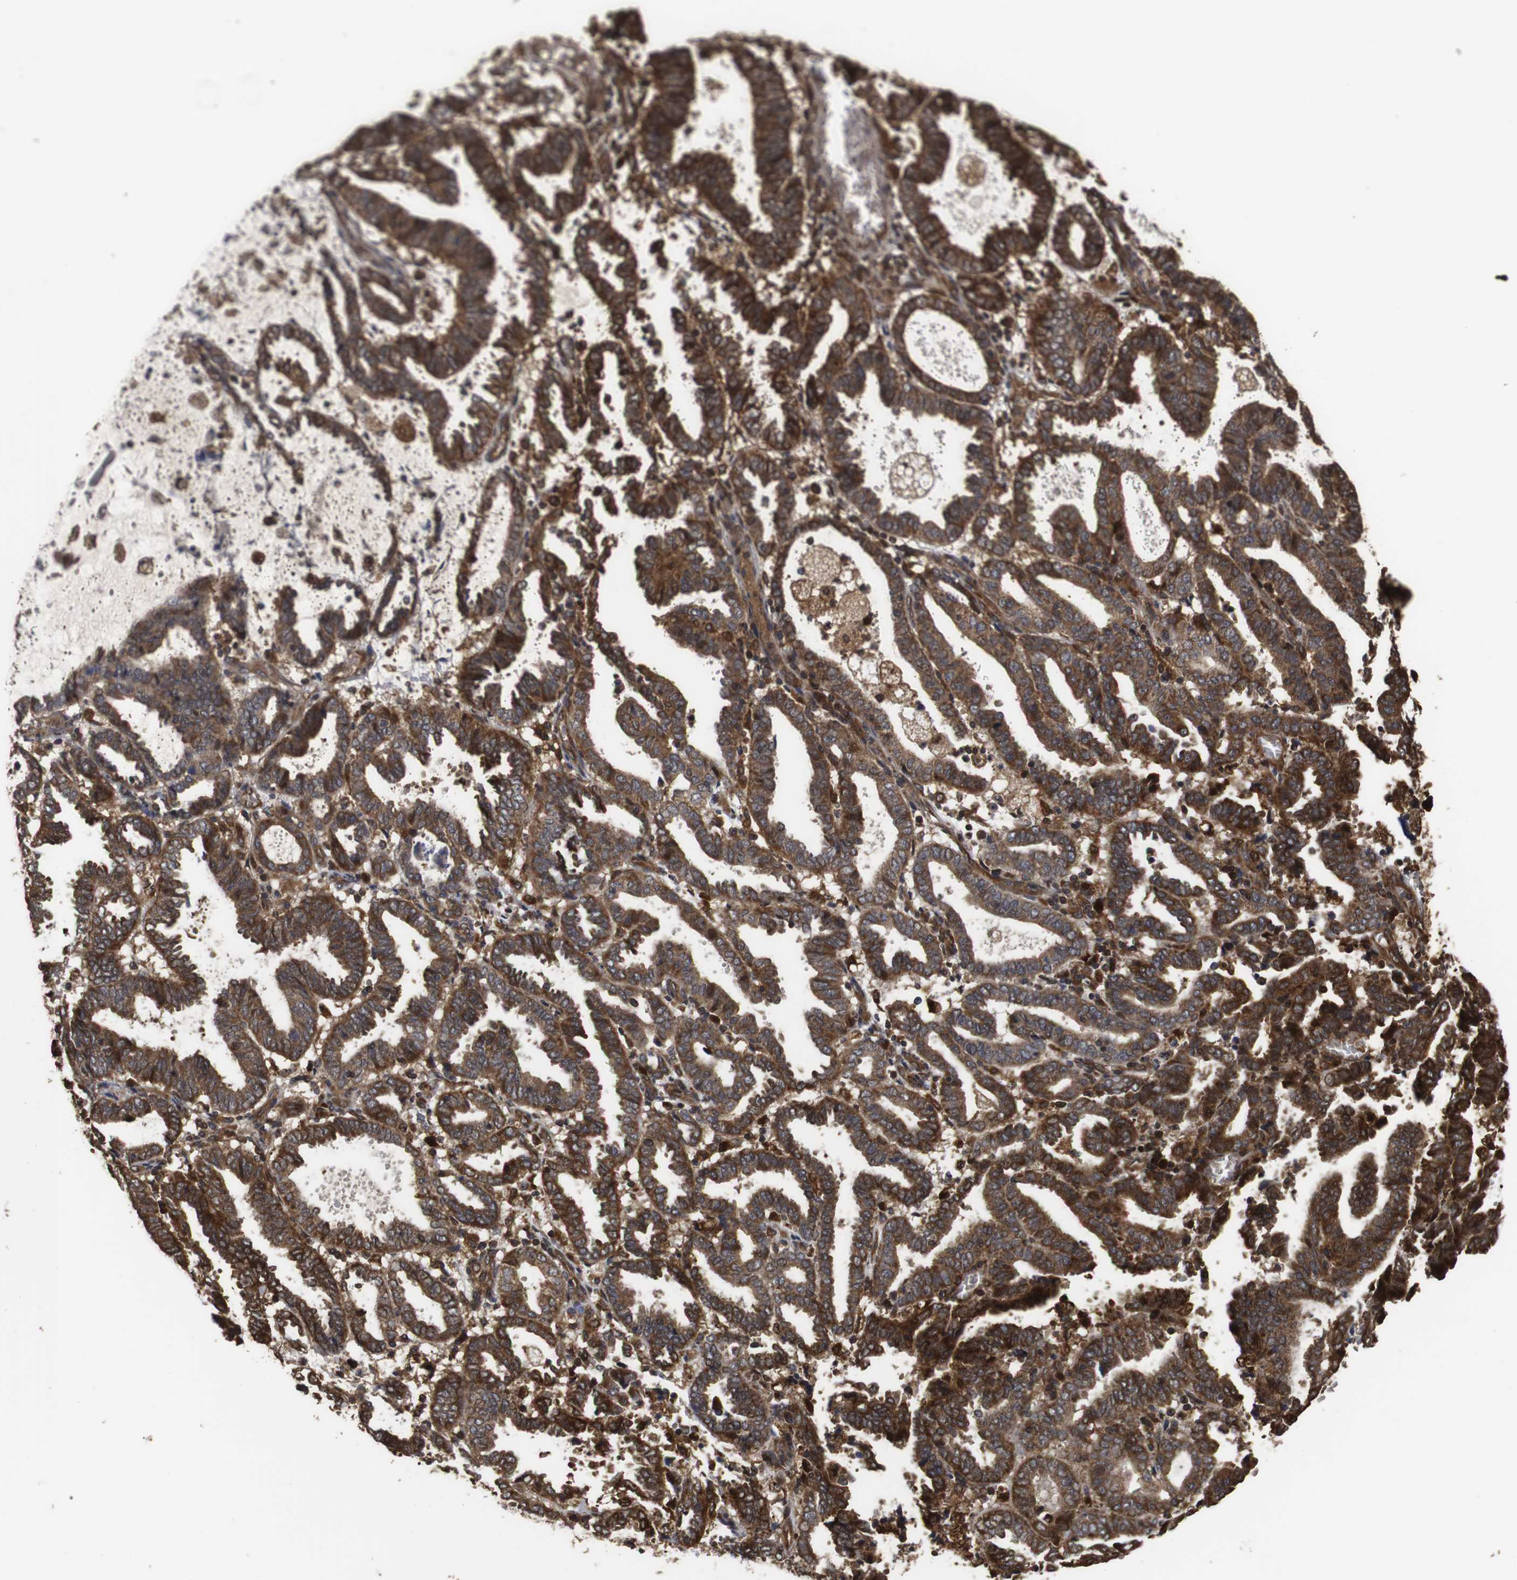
{"staining": {"intensity": "strong", "quantity": ">75%", "location": "cytoplasmic/membranous"}, "tissue": "endometrial cancer", "cell_type": "Tumor cells", "image_type": "cancer", "snomed": [{"axis": "morphology", "description": "Adenocarcinoma, NOS"}, {"axis": "topography", "description": "Uterus"}], "caption": "Immunohistochemical staining of human endometrial adenocarcinoma reveals strong cytoplasmic/membranous protein expression in about >75% of tumor cells.", "gene": "PTPN14", "patient": {"sex": "female", "age": 83}}